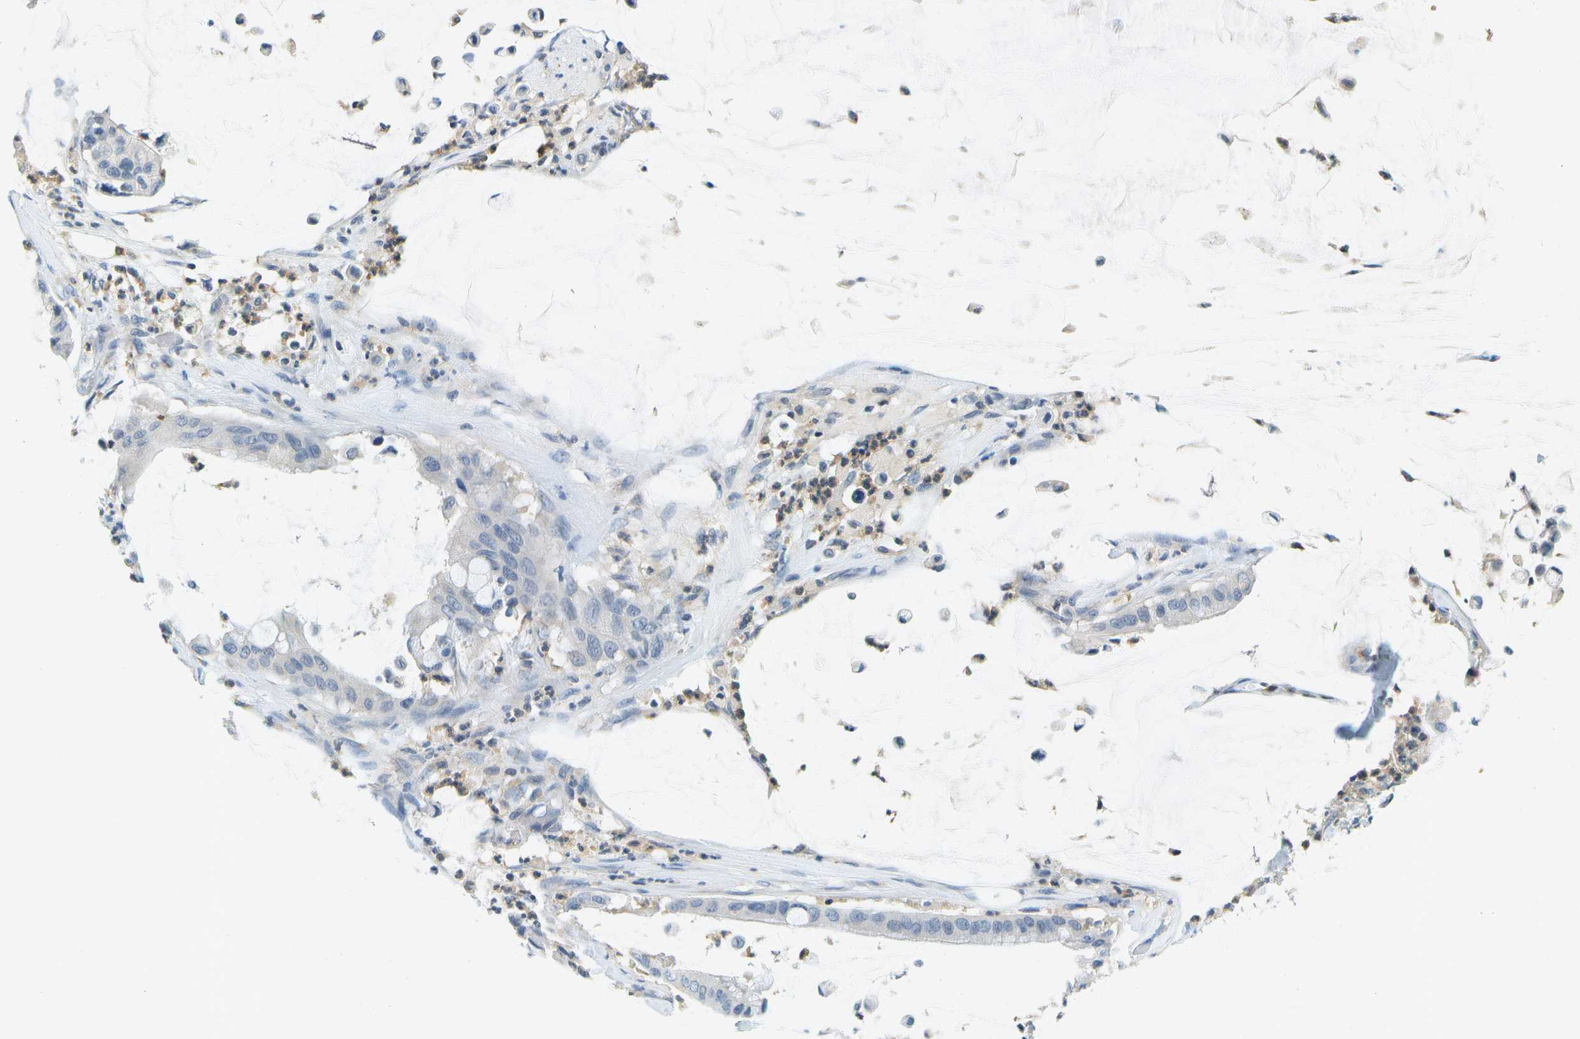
{"staining": {"intensity": "negative", "quantity": "none", "location": "none"}, "tissue": "pancreatic cancer", "cell_type": "Tumor cells", "image_type": "cancer", "snomed": [{"axis": "morphology", "description": "Adenocarcinoma, NOS"}, {"axis": "topography", "description": "Pancreas"}], "caption": "IHC photomicrograph of human pancreatic adenocarcinoma stained for a protein (brown), which exhibits no positivity in tumor cells. The staining was performed using DAB to visualize the protein expression in brown, while the nuclei were stained in blue with hematoxylin (Magnification: 20x).", "gene": "RASGRP2", "patient": {"sex": "male", "age": 41}}